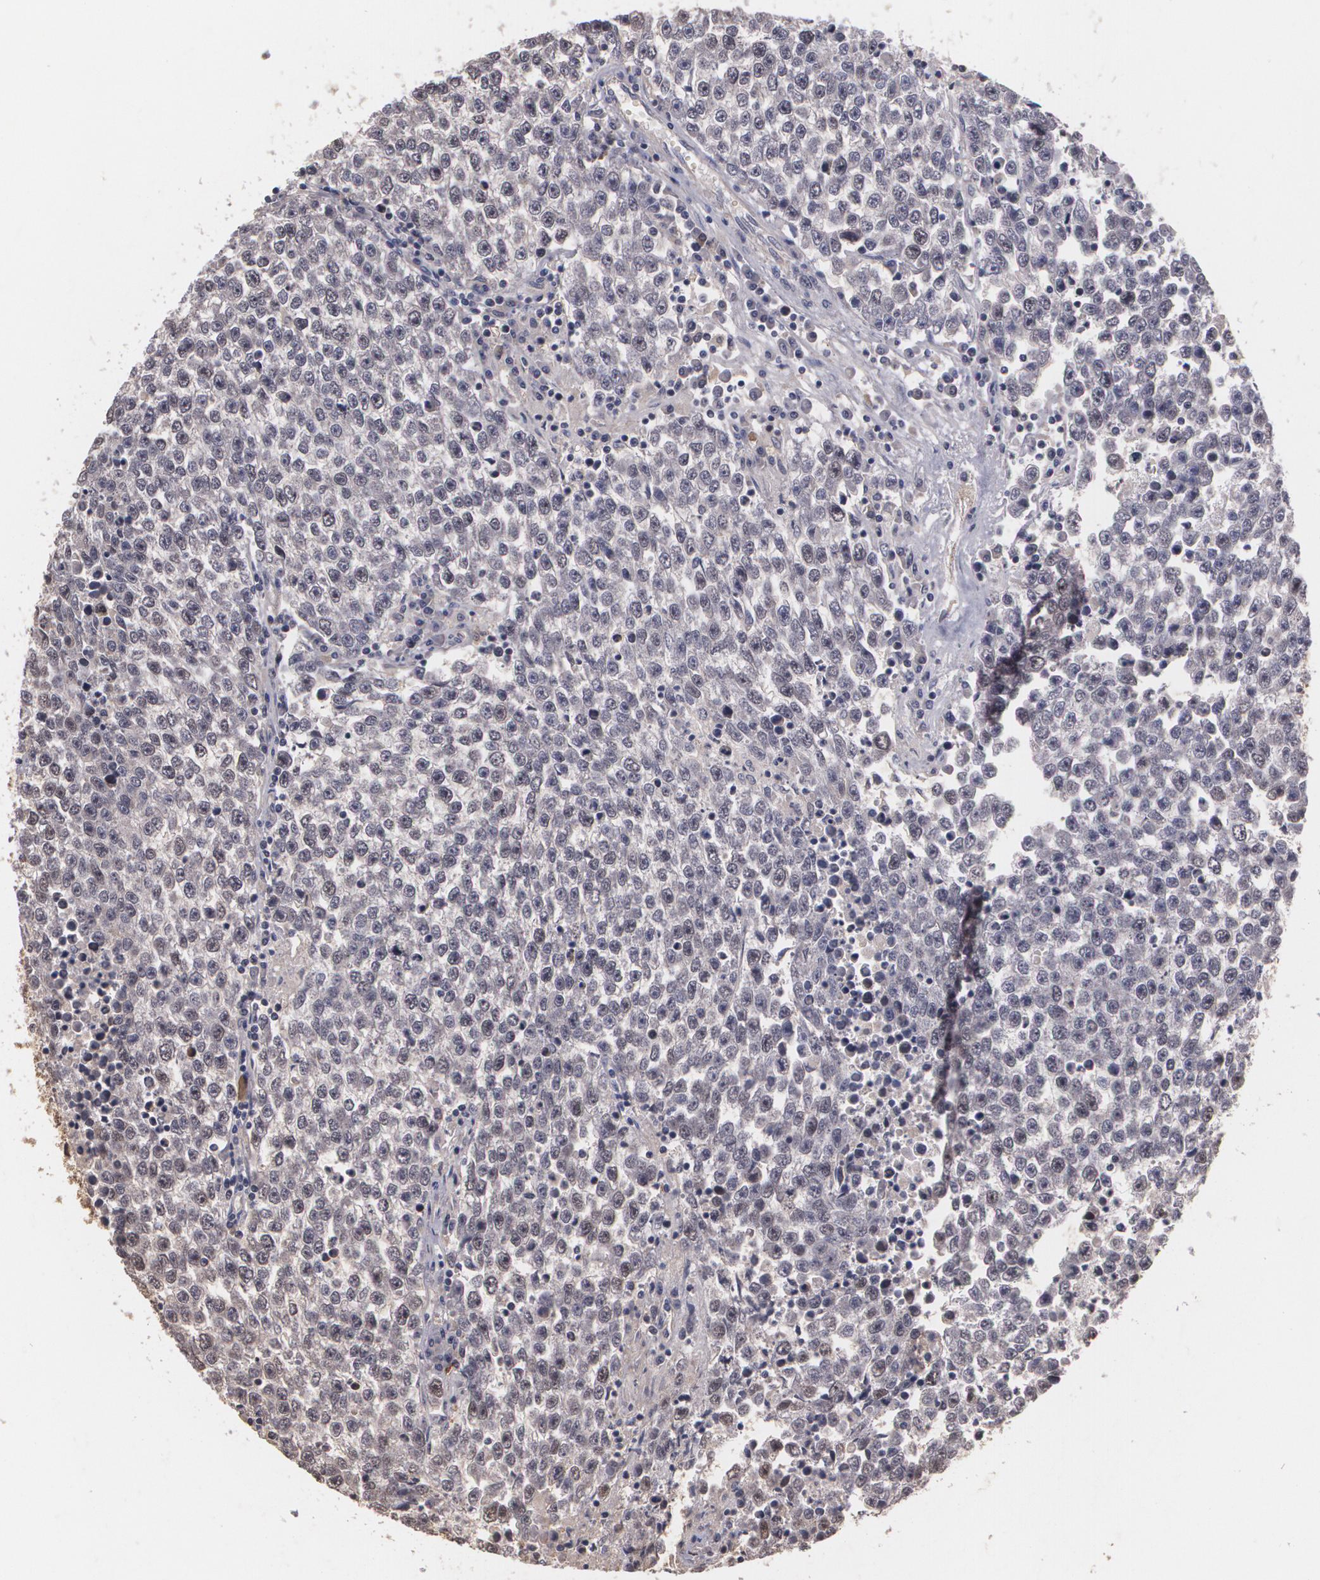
{"staining": {"intensity": "negative", "quantity": "none", "location": "none"}, "tissue": "testis cancer", "cell_type": "Tumor cells", "image_type": "cancer", "snomed": [{"axis": "morphology", "description": "Seminoma, NOS"}, {"axis": "topography", "description": "Testis"}], "caption": "Immunohistochemistry micrograph of human testis cancer (seminoma) stained for a protein (brown), which exhibits no staining in tumor cells. The staining is performed using DAB brown chromogen with nuclei counter-stained in using hematoxylin.", "gene": "BRCA1", "patient": {"sex": "male", "age": 36}}